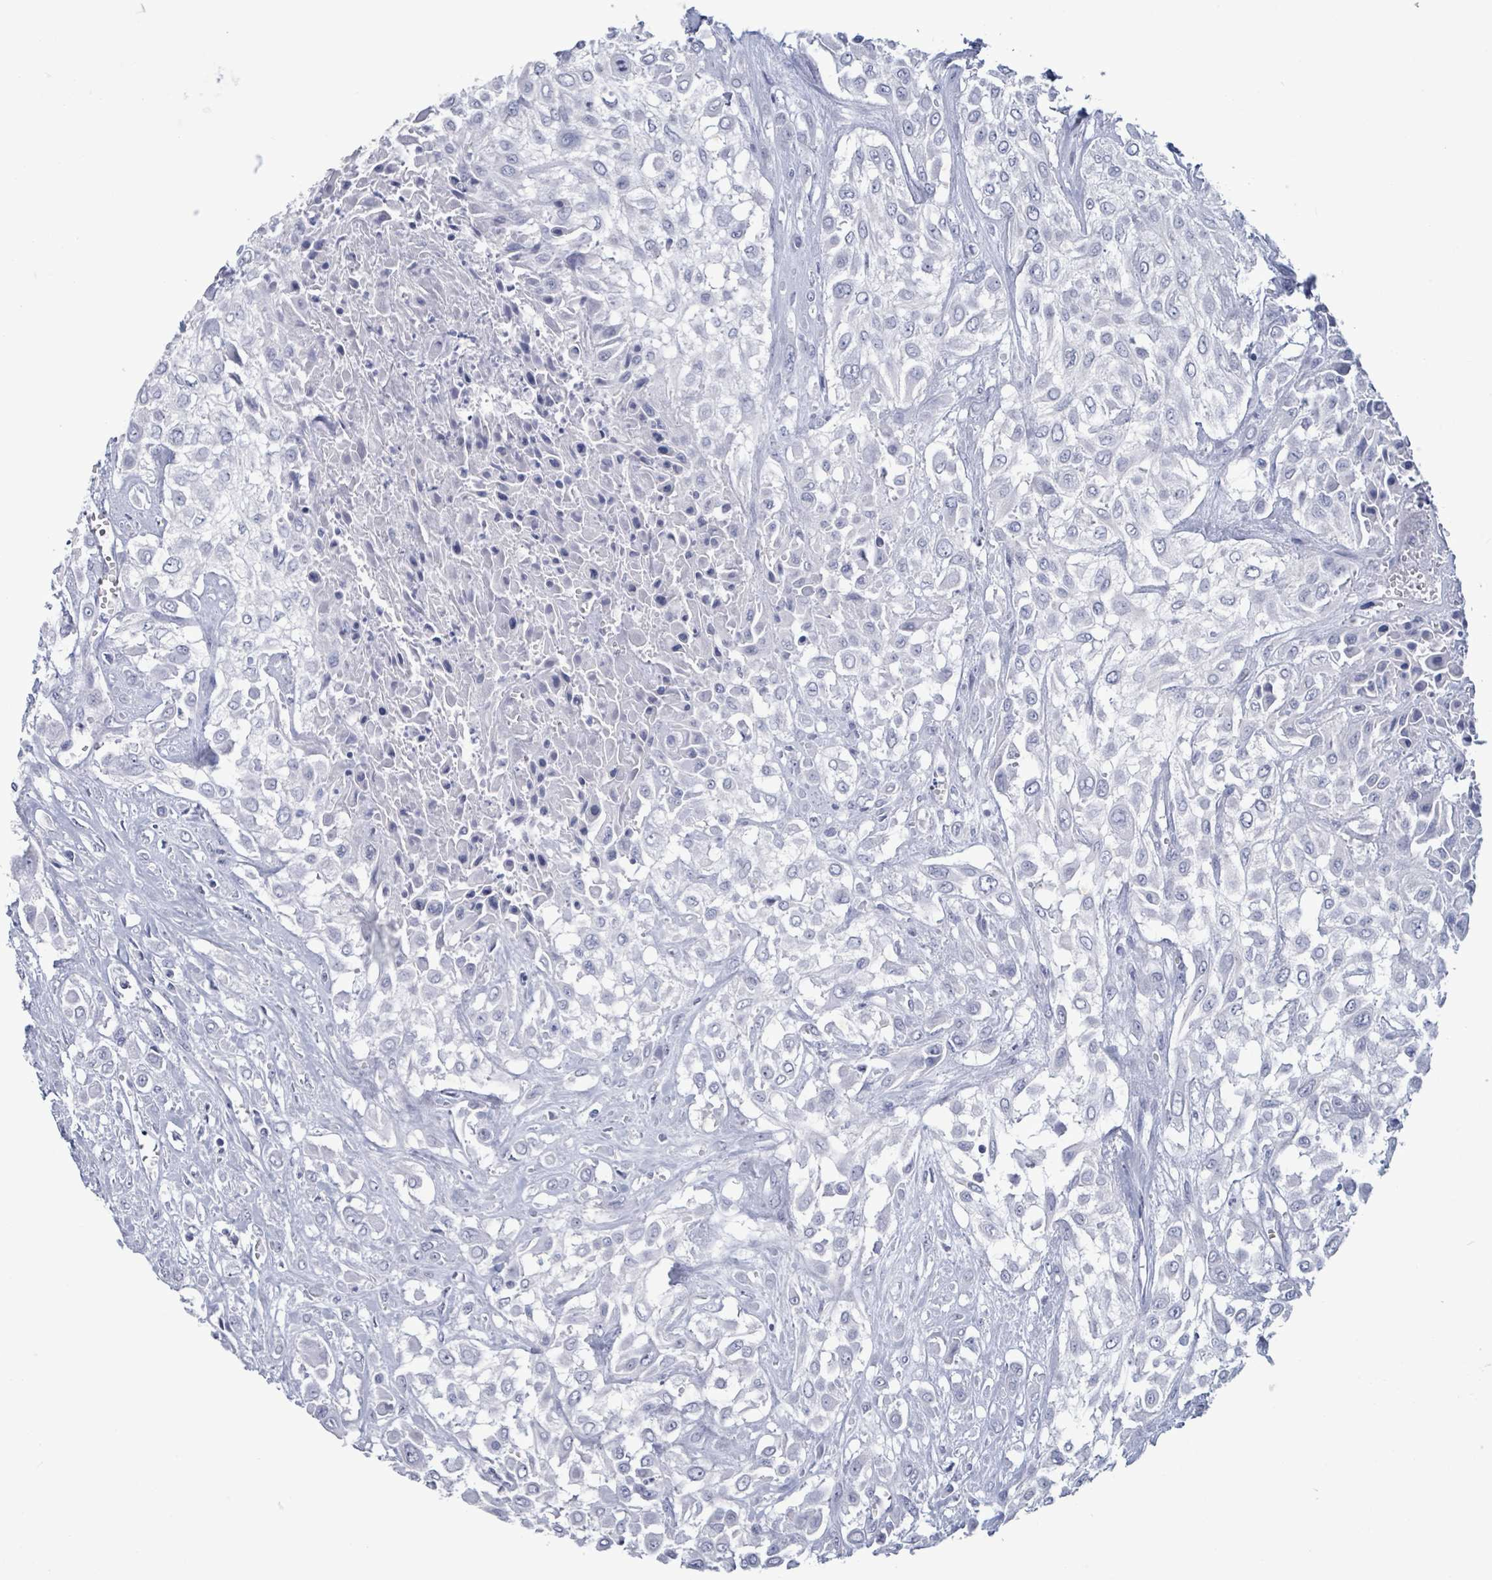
{"staining": {"intensity": "negative", "quantity": "none", "location": "none"}, "tissue": "urothelial cancer", "cell_type": "Tumor cells", "image_type": "cancer", "snomed": [{"axis": "morphology", "description": "Urothelial carcinoma, High grade"}, {"axis": "topography", "description": "Urinary bladder"}], "caption": "Protein analysis of urothelial cancer reveals no significant staining in tumor cells.", "gene": "NKX2-1", "patient": {"sex": "male", "age": 57}}